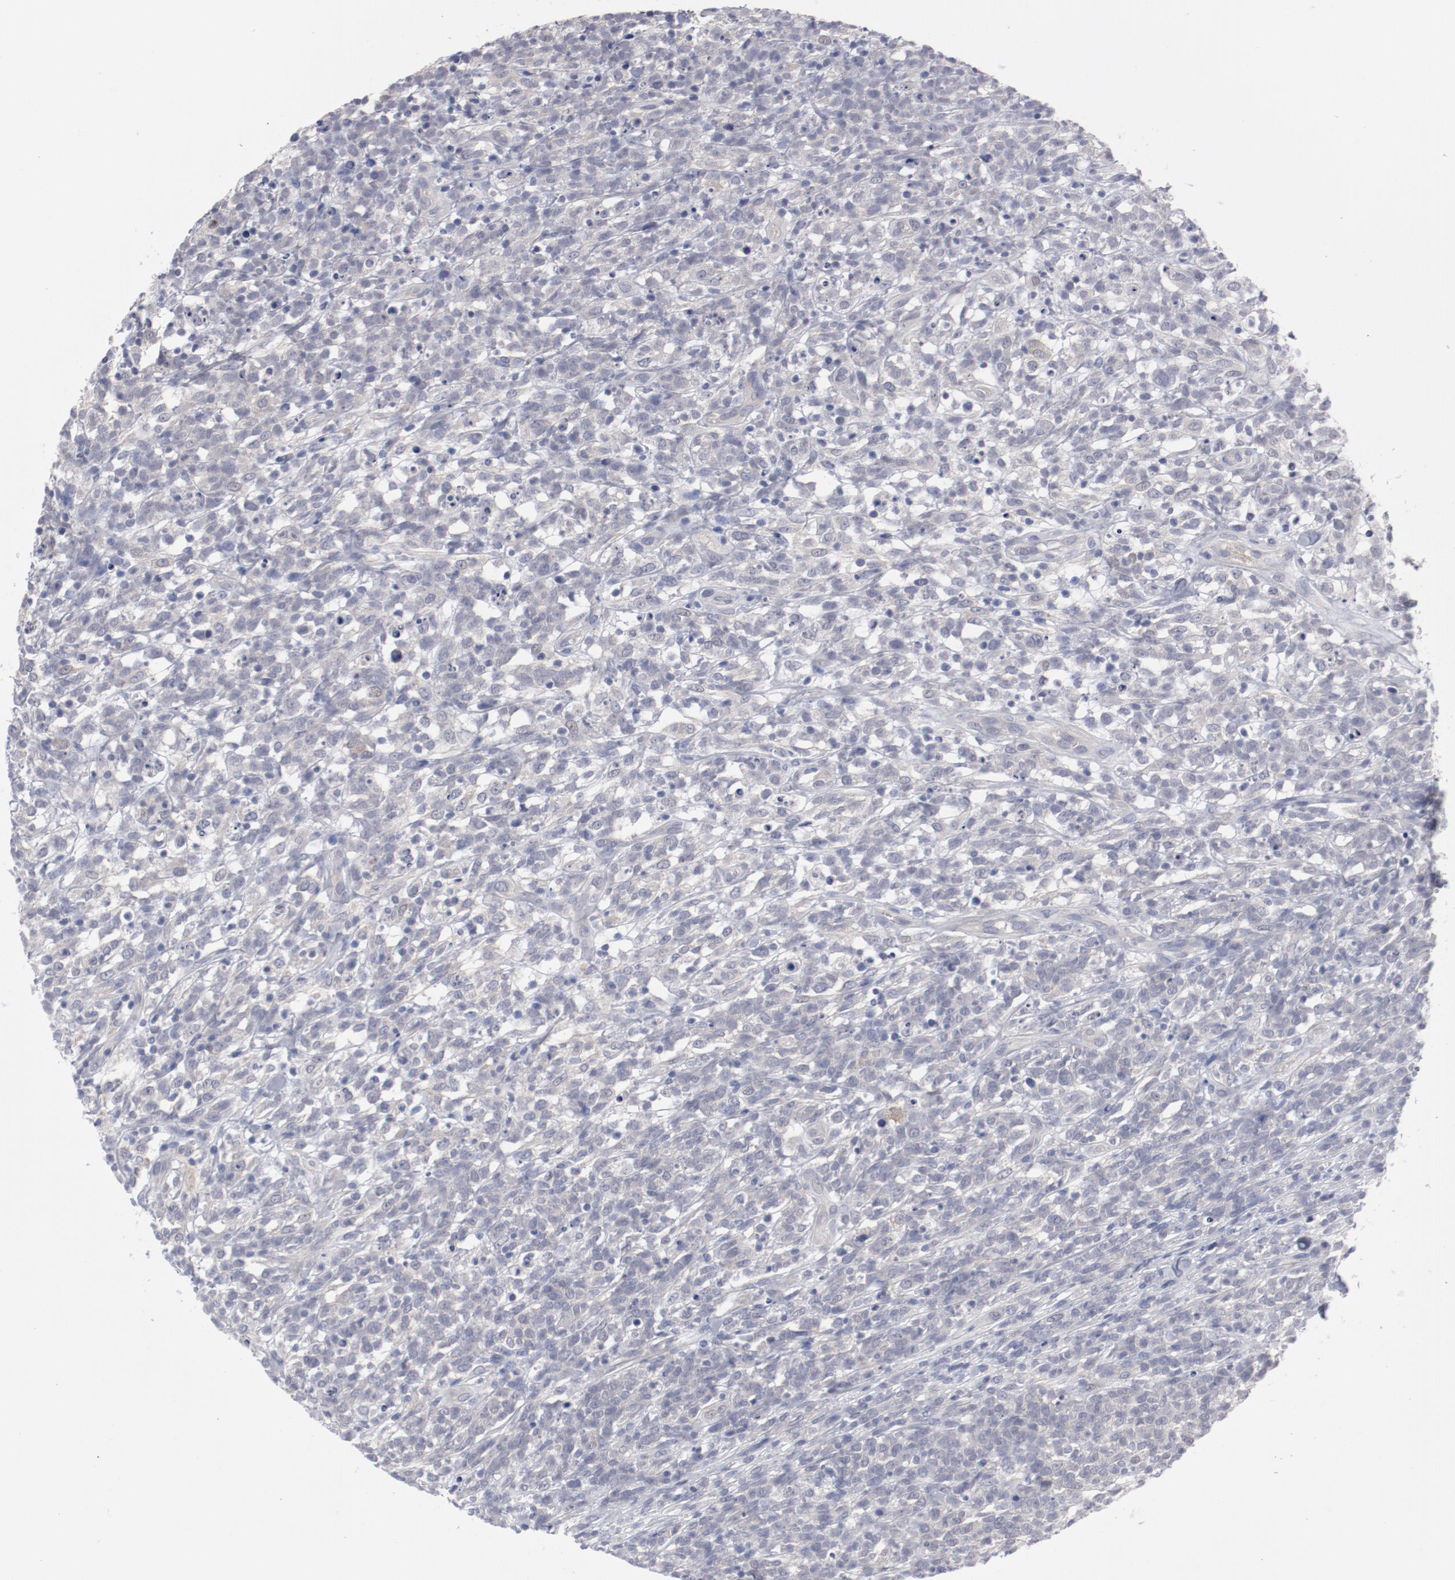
{"staining": {"intensity": "negative", "quantity": "none", "location": "none"}, "tissue": "lymphoma", "cell_type": "Tumor cells", "image_type": "cancer", "snomed": [{"axis": "morphology", "description": "Malignant lymphoma, non-Hodgkin's type, High grade"}, {"axis": "topography", "description": "Lymph node"}], "caption": "Protein analysis of malignant lymphoma, non-Hodgkin's type (high-grade) demonstrates no significant staining in tumor cells.", "gene": "SH3BGR", "patient": {"sex": "female", "age": 73}}